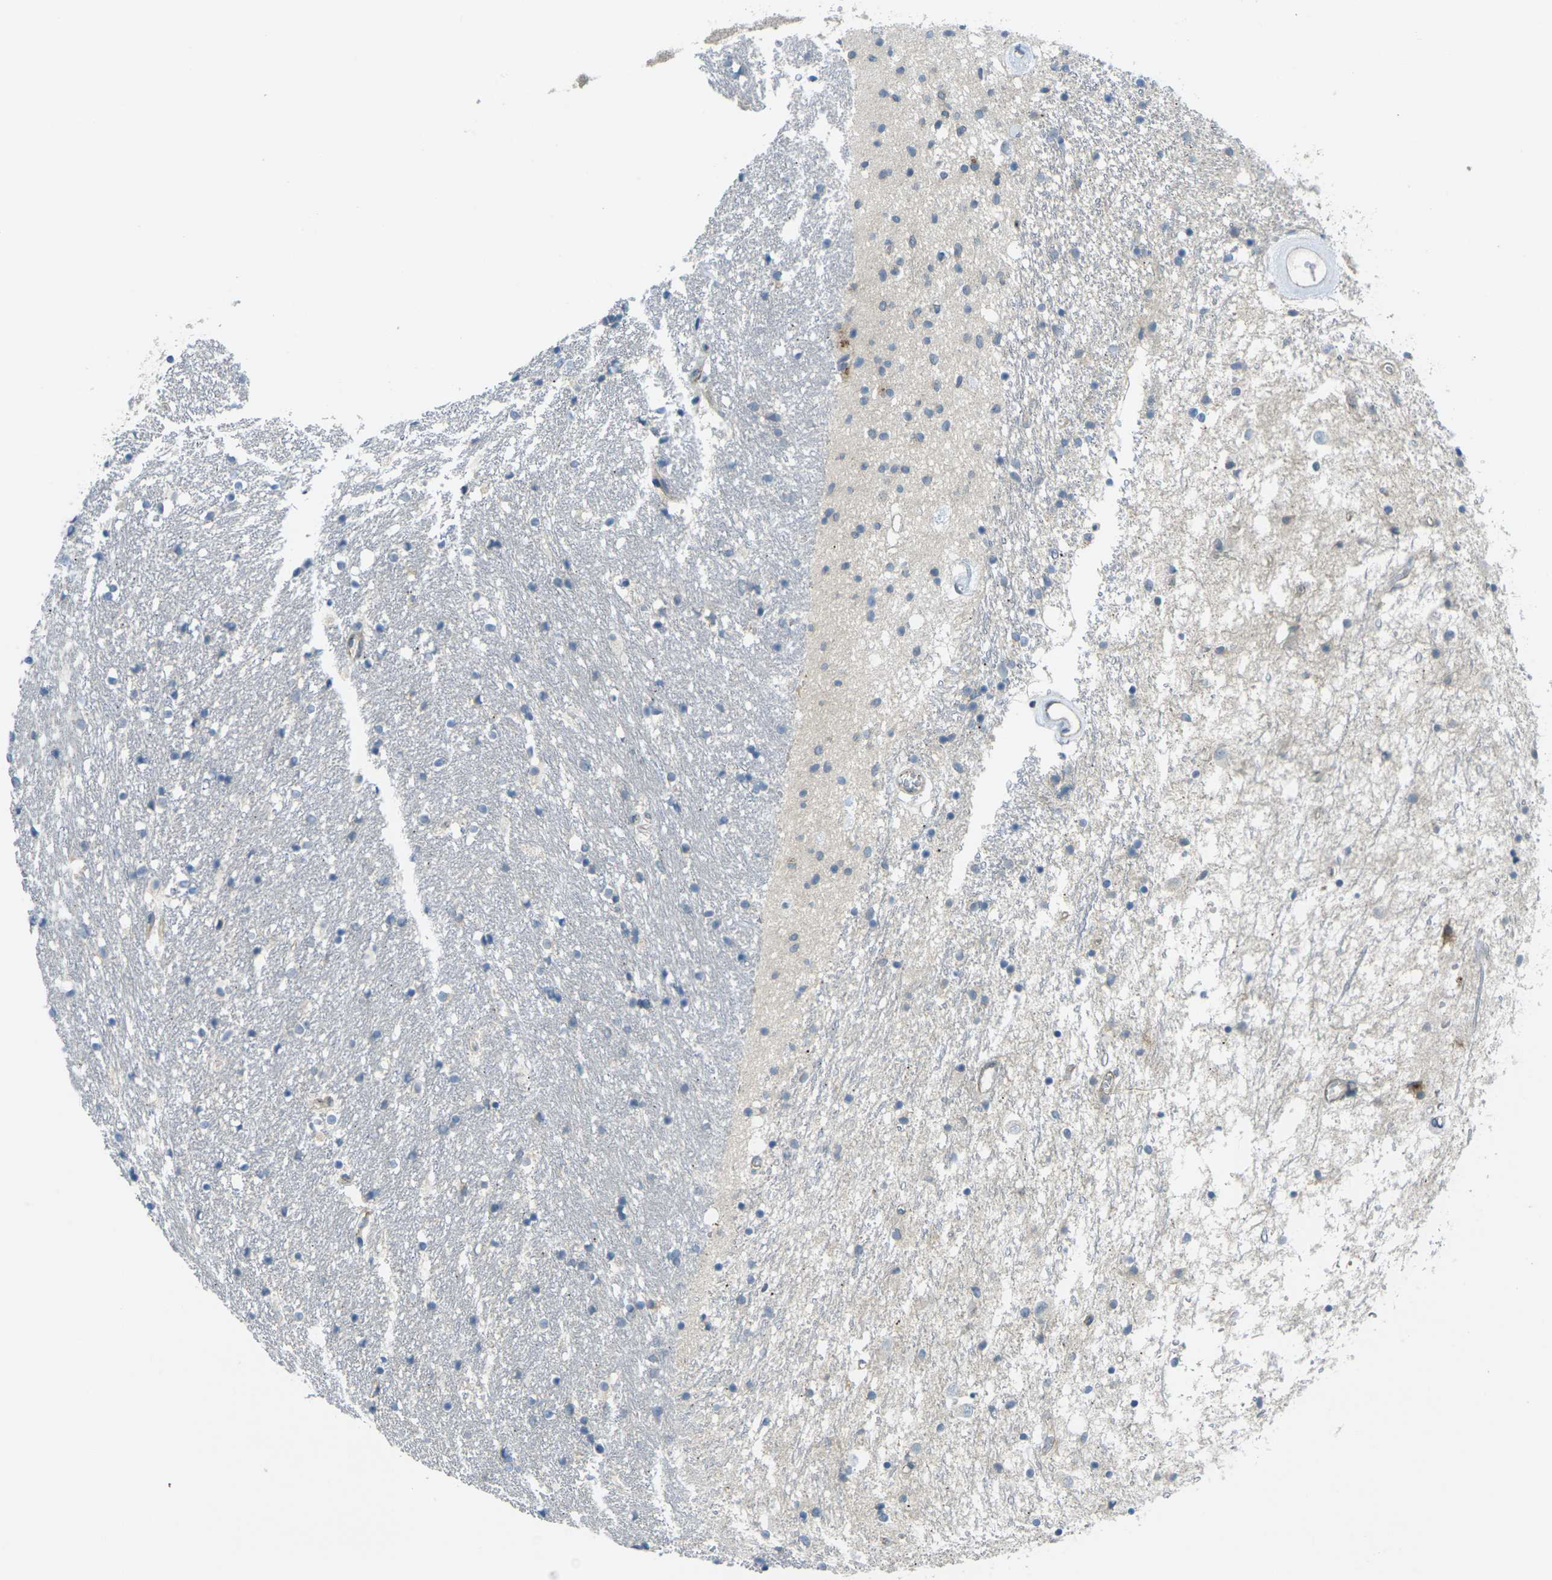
{"staining": {"intensity": "weak", "quantity": "<25%", "location": "cytoplasmic/membranous"}, "tissue": "caudate", "cell_type": "Glial cells", "image_type": "normal", "snomed": [{"axis": "morphology", "description": "Normal tissue, NOS"}, {"axis": "topography", "description": "Lateral ventricle wall"}], "caption": "This is an immunohistochemistry photomicrograph of normal caudate. There is no positivity in glial cells.", "gene": "RHBDD1", "patient": {"sex": "female", "age": 54}}